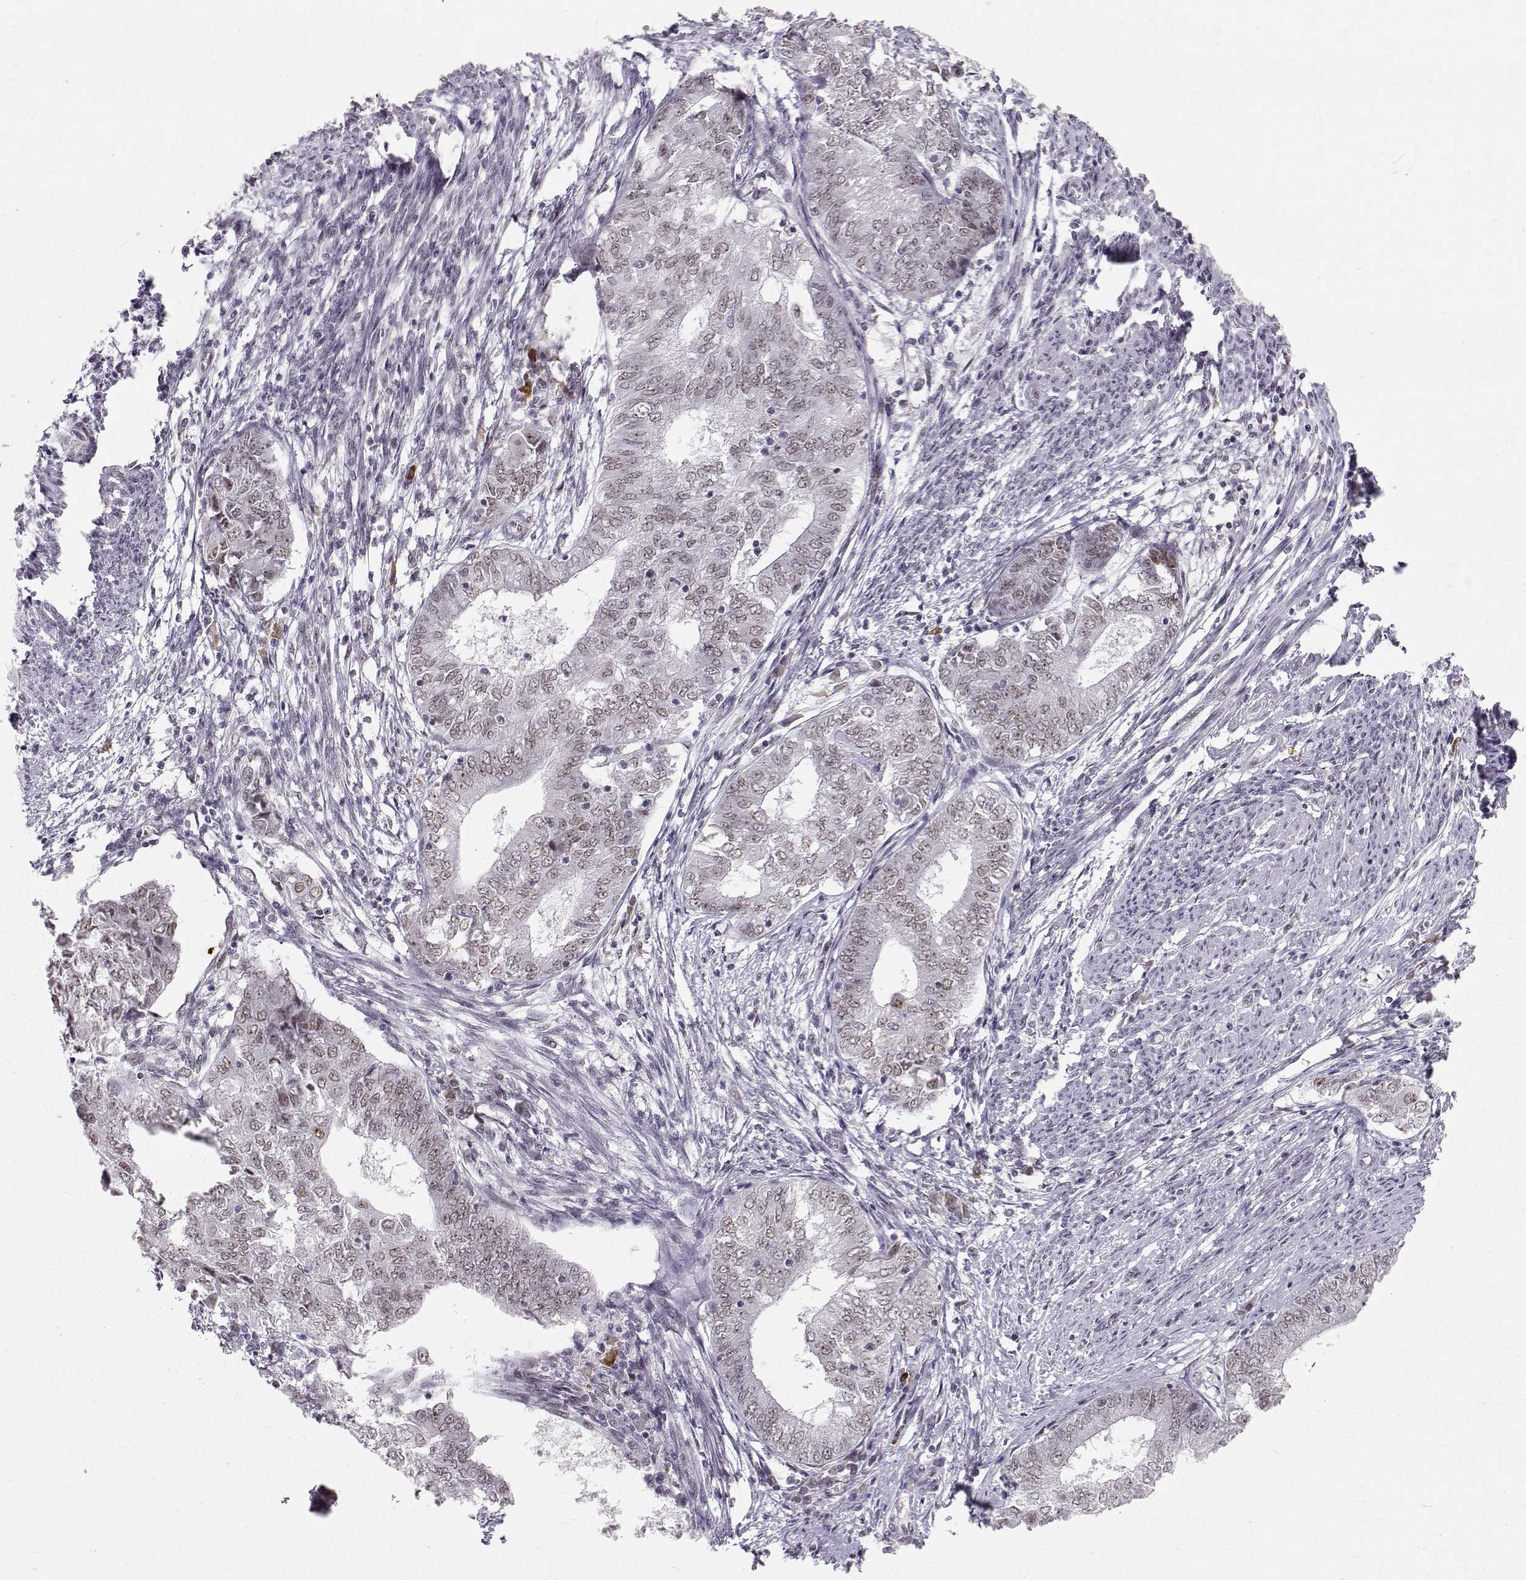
{"staining": {"intensity": "weak", "quantity": "25%-75%", "location": "nuclear"}, "tissue": "endometrial cancer", "cell_type": "Tumor cells", "image_type": "cancer", "snomed": [{"axis": "morphology", "description": "Adenocarcinoma, NOS"}, {"axis": "topography", "description": "Endometrium"}], "caption": "Protein analysis of adenocarcinoma (endometrial) tissue reveals weak nuclear positivity in about 25%-75% of tumor cells.", "gene": "RPP38", "patient": {"sex": "female", "age": 62}}